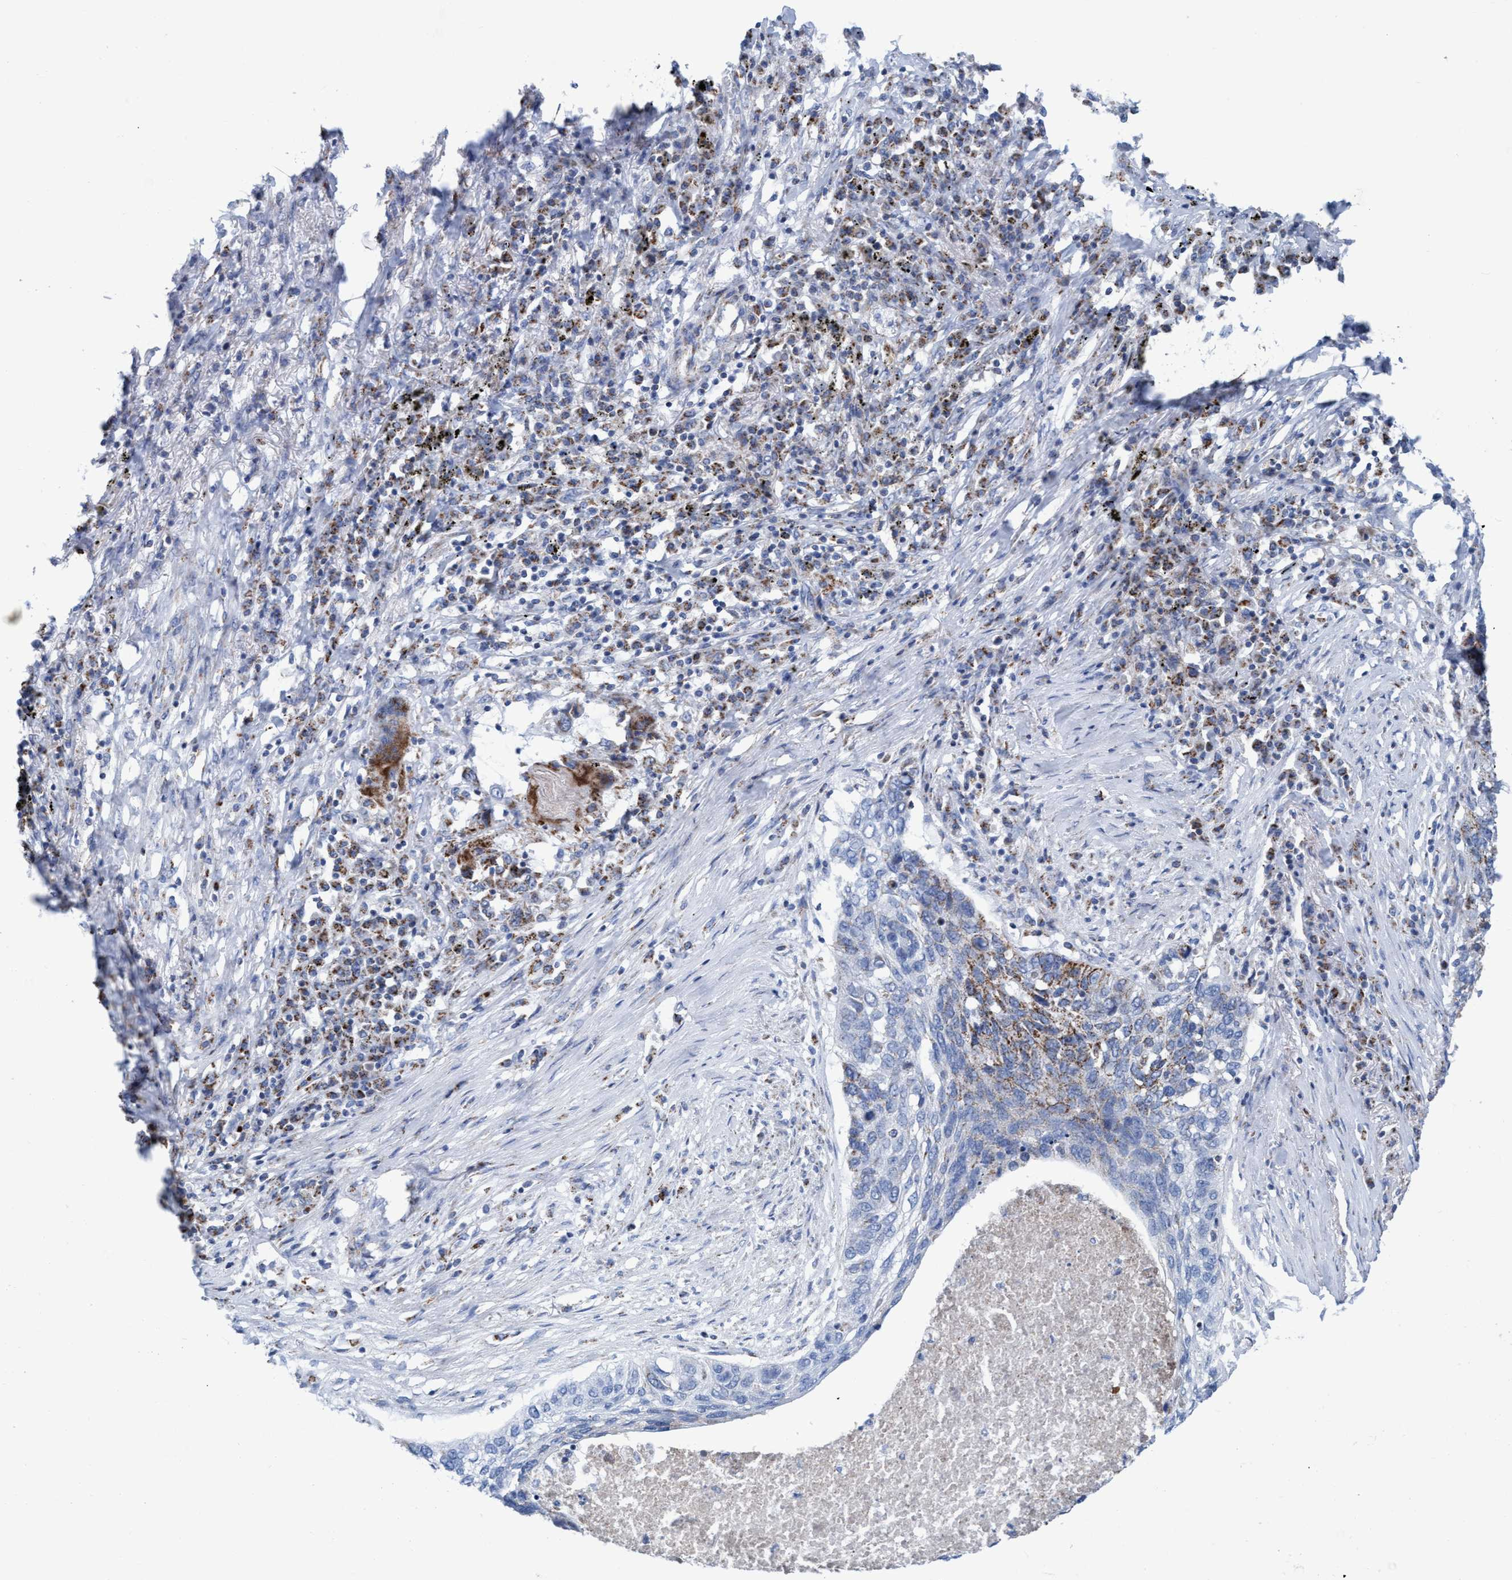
{"staining": {"intensity": "moderate", "quantity": "<25%", "location": "cytoplasmic/membranous"}, "tissue": "lung cancer", "cell_type": "Tumor cells", "image_type": "cancer", "snomed": [{"axis": "morphology", "description": "Squamous cell carcinoma, NOS"}, {"axis": "topography", "description": "Lung"}], "caption": "Moderate cytoplasmic/membranous protein expression is present in approximately <25% of tumor cells in lung cancer.", "gene": "GGA3", "patient": {"sex": "female", "age": 63}}